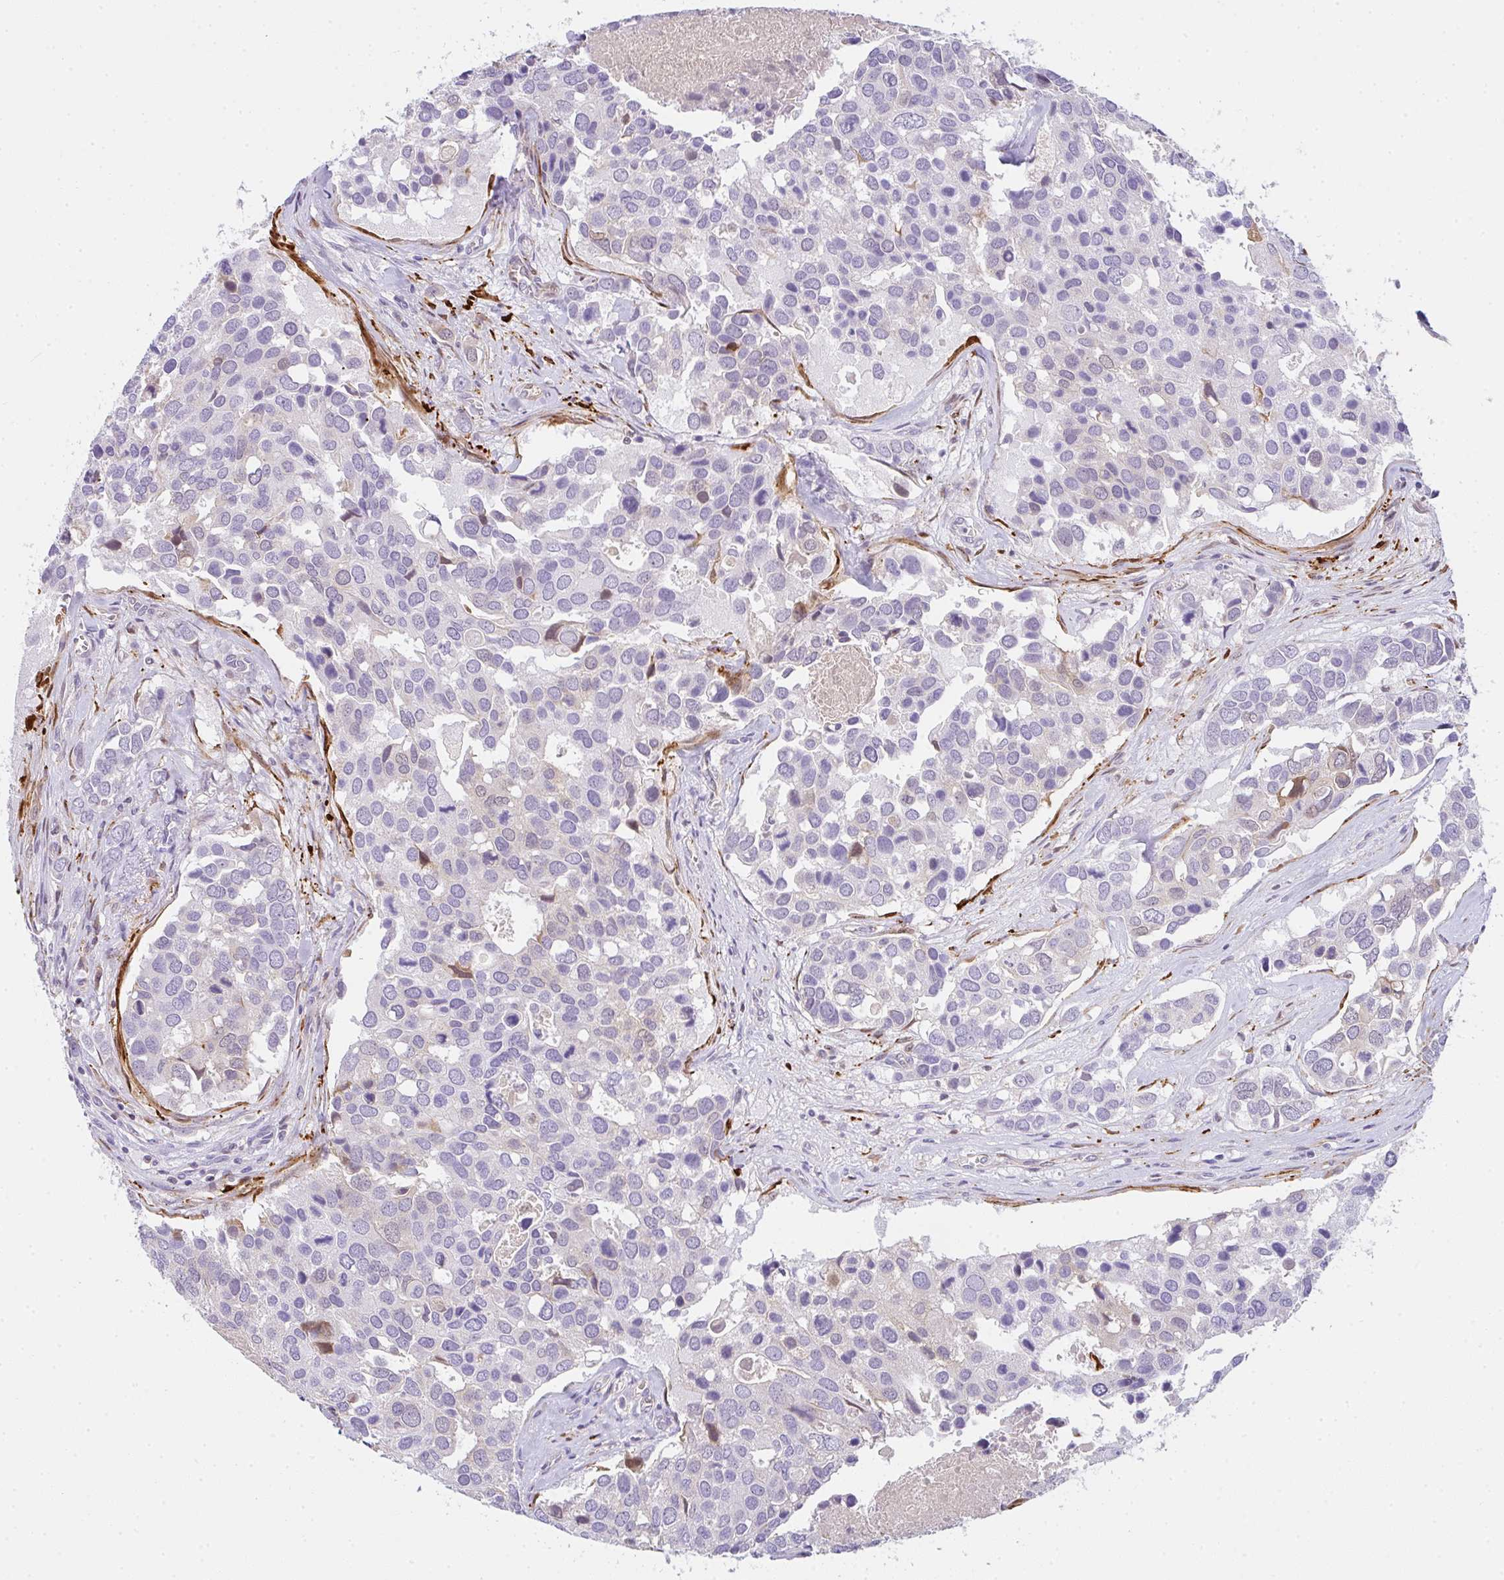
{"staining": {"intensity": "negative", "quantity": "none", "location": "none"}, "tissue": "breast cancer", "cell_type": "Tumor cells", "image_type": "cancer", "snomed": [{"axis": "morphology", "description": "Duct carcinoma"}, {"axis": "topography", "description": "Breast"}], "caption": "Immunohistochemical staining of human infiltrating ductal carcinoma (breast) reveals no significant staining in tumor cells.", "gene": "COX7B", "patient": {"sex": "female", "age": 83}}